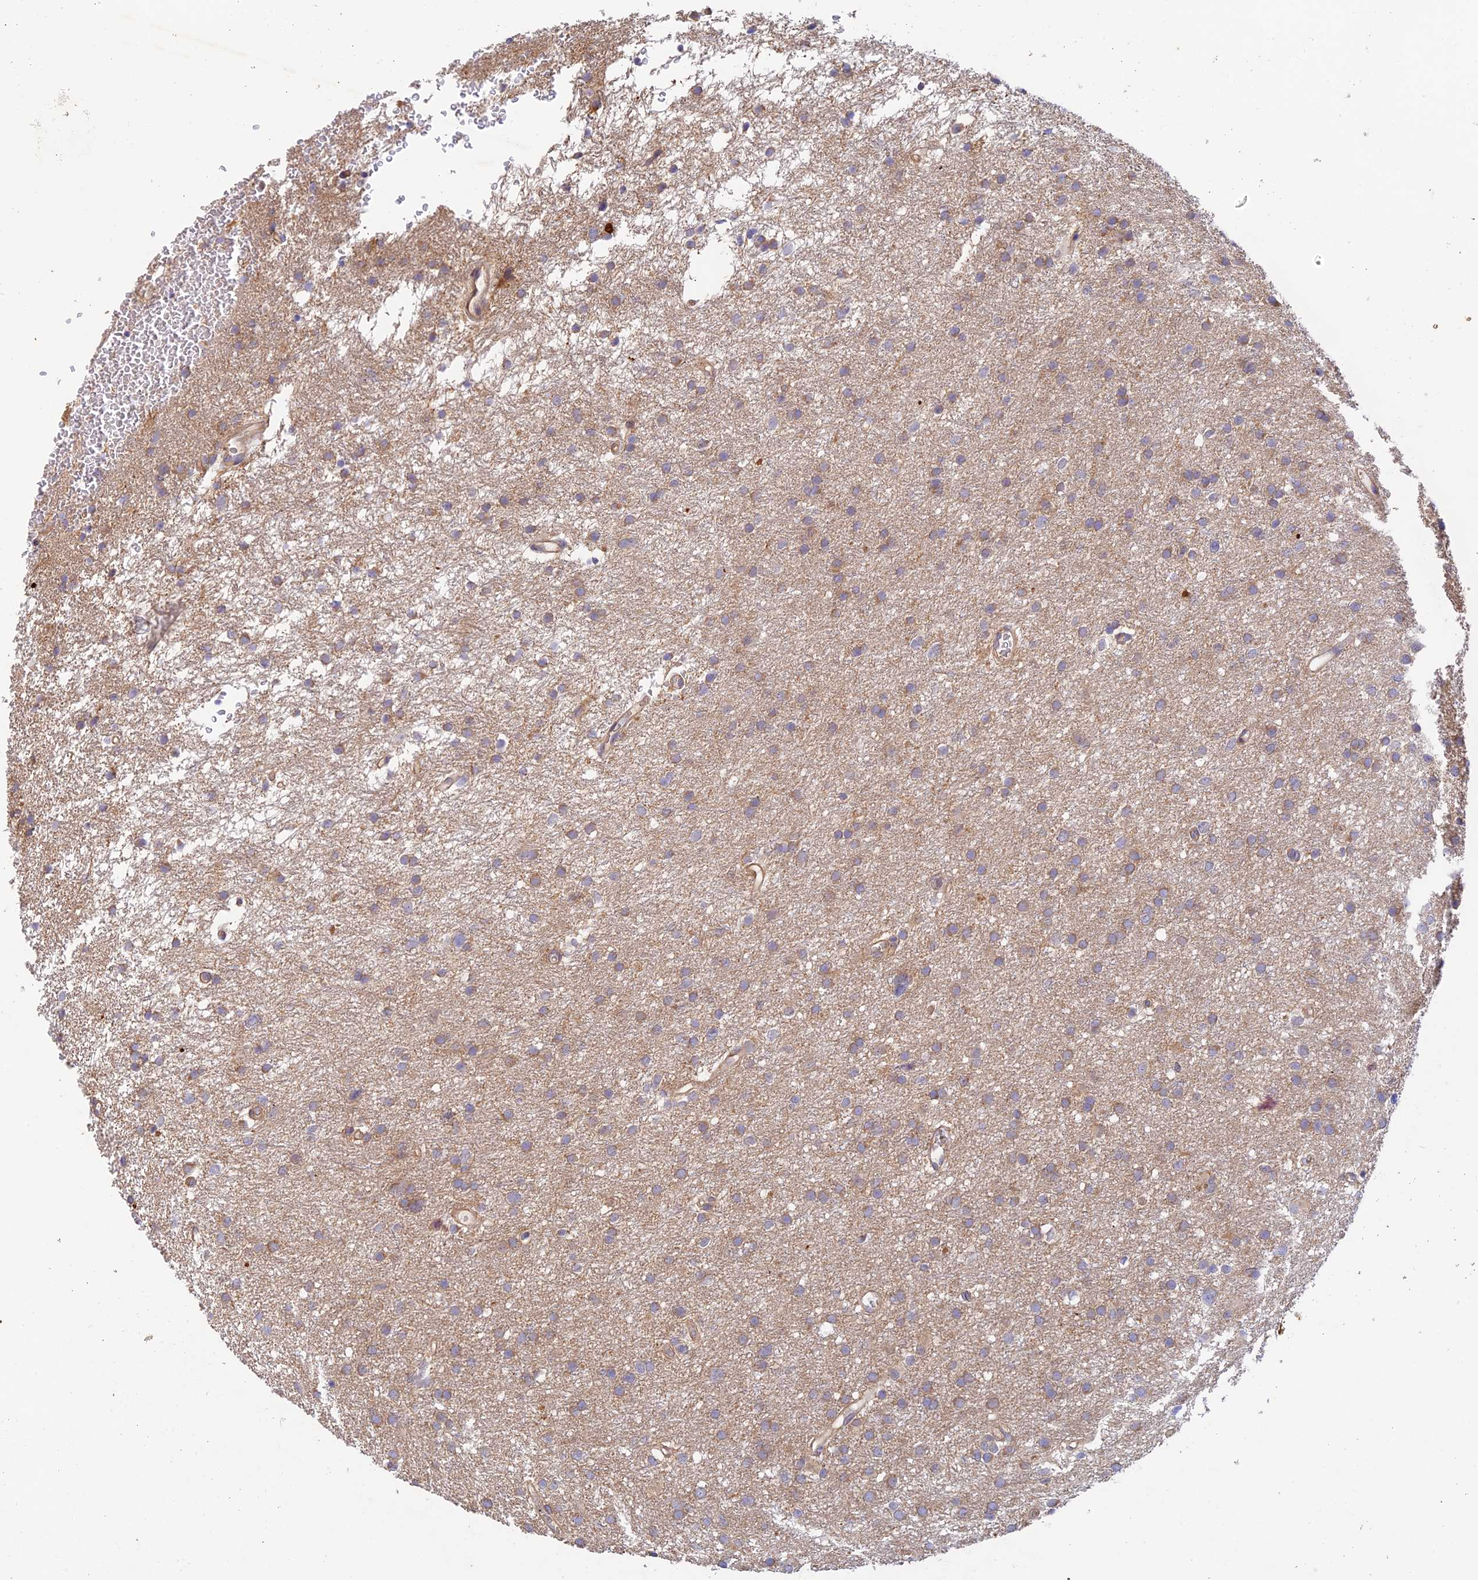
{"staining": {"intensity": "weak", "quantity": ">75%", "location": "cytoplasmic/membranous"}, "tissue": "glioma", "cell_type": "Tumor cells", "image_type": "cancer", "snomed": [{"axis": "morphology", "description": "Glioma, malignant, High grade"}, {"axis": "topography", "description": "Cerebral cortex"}], "caption": "IHC (DAB (3,3'-diaminobenzidine)) staining of malignant glioma (high-grade) shows weak cytoplasmic/membranous protein expression in about >75% of tumor cells.", "gene": "MYO9A", "patient": {"sex": "female", "age": 36}}